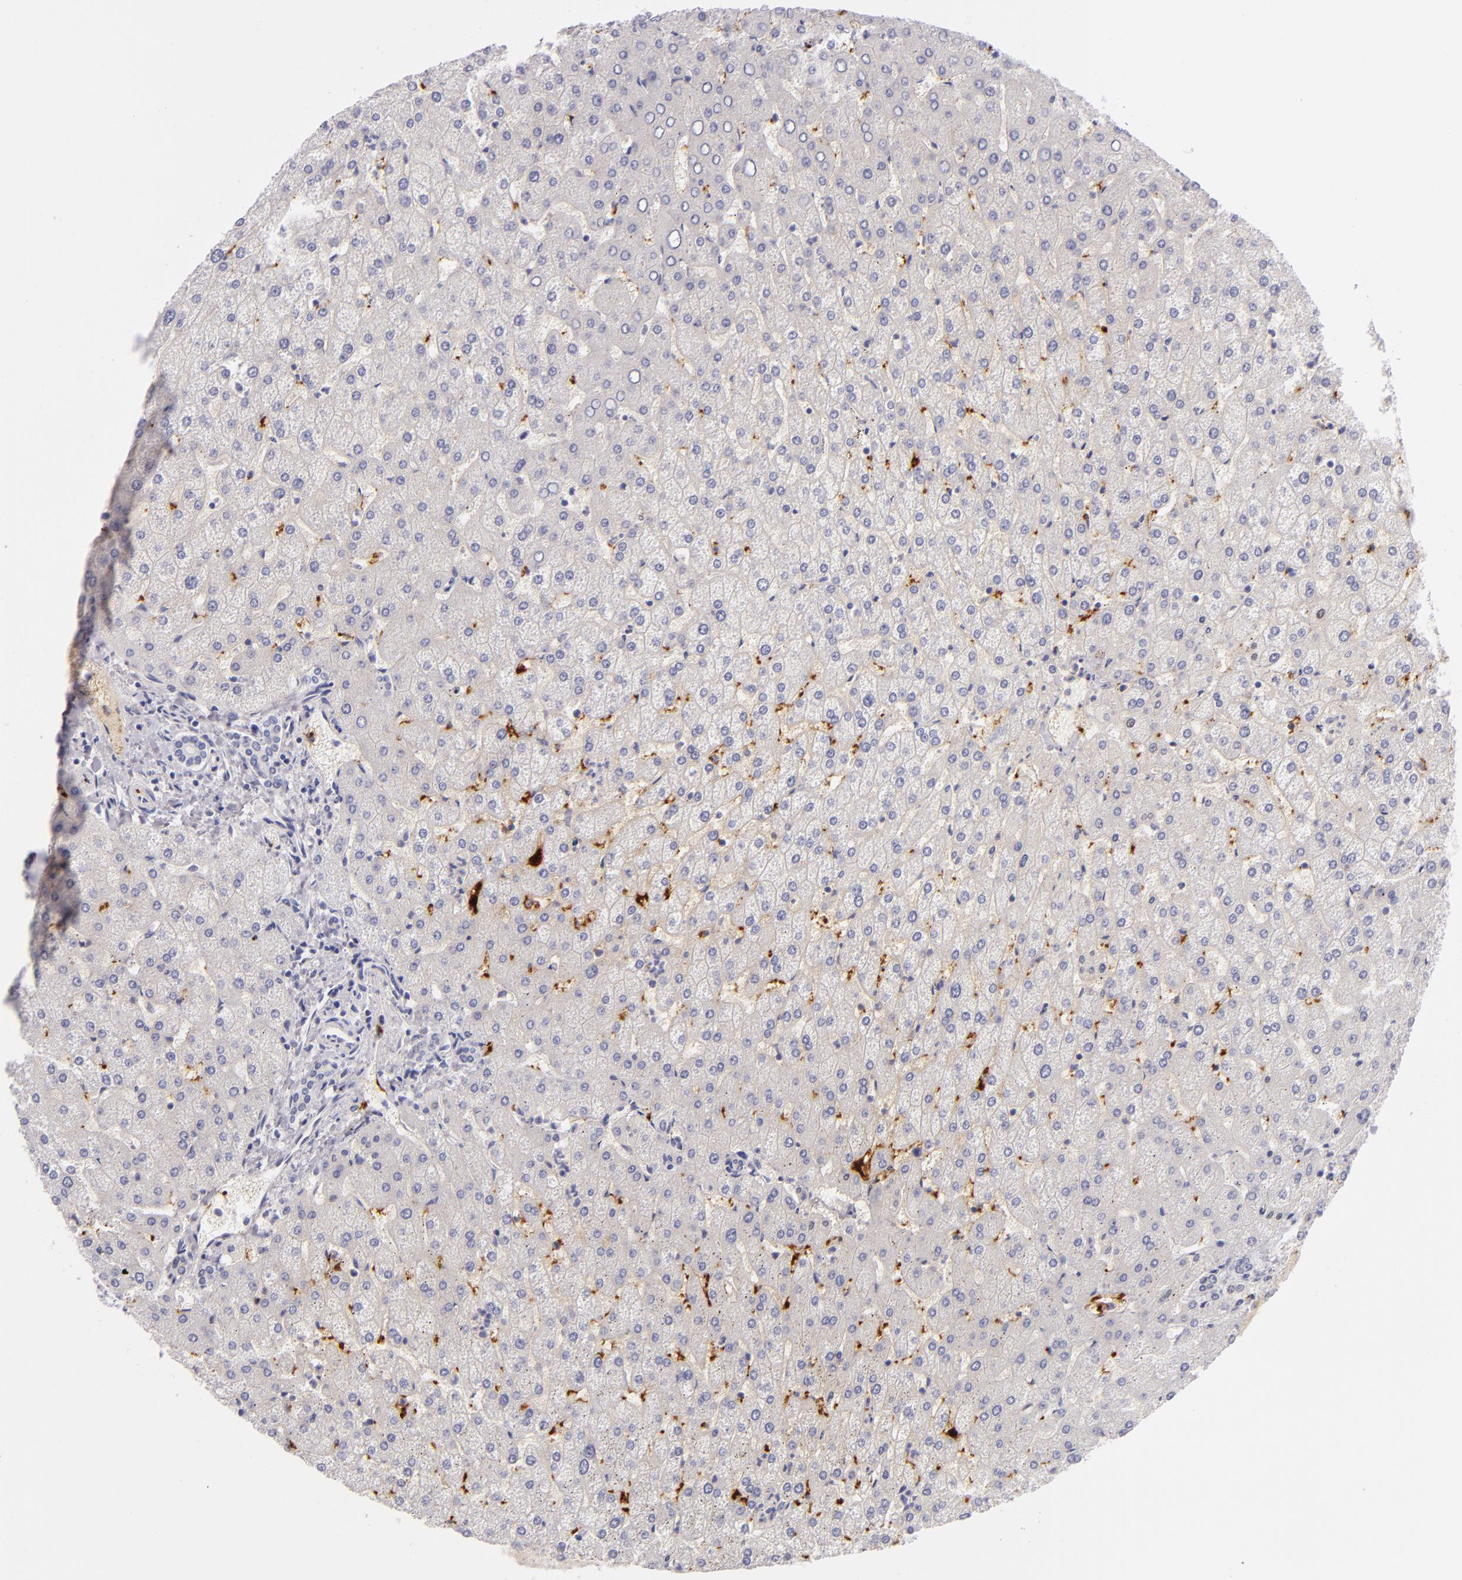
{"staining": {"intensity": "negative", "quantity": "none", "location": "none"}, "tissue": "liver", "cell_type": "Cholangiocytes", "image_type": "normal", "snomed": [{"axis": "morphology", "description": "Normal tissue, NOS"}, {"axis": "topography", "description": "Liver"}], "caption": "This is a photomicrograph of immunohistochemistry (IHC) staining of normal liver, which shows no expression in cholangiocytes. (DAB immunohistochemistry visualized using brightfield microscopy, high magnification).", "gene": "GP1BA", "patient": {"sex": "female", "age": 32}}